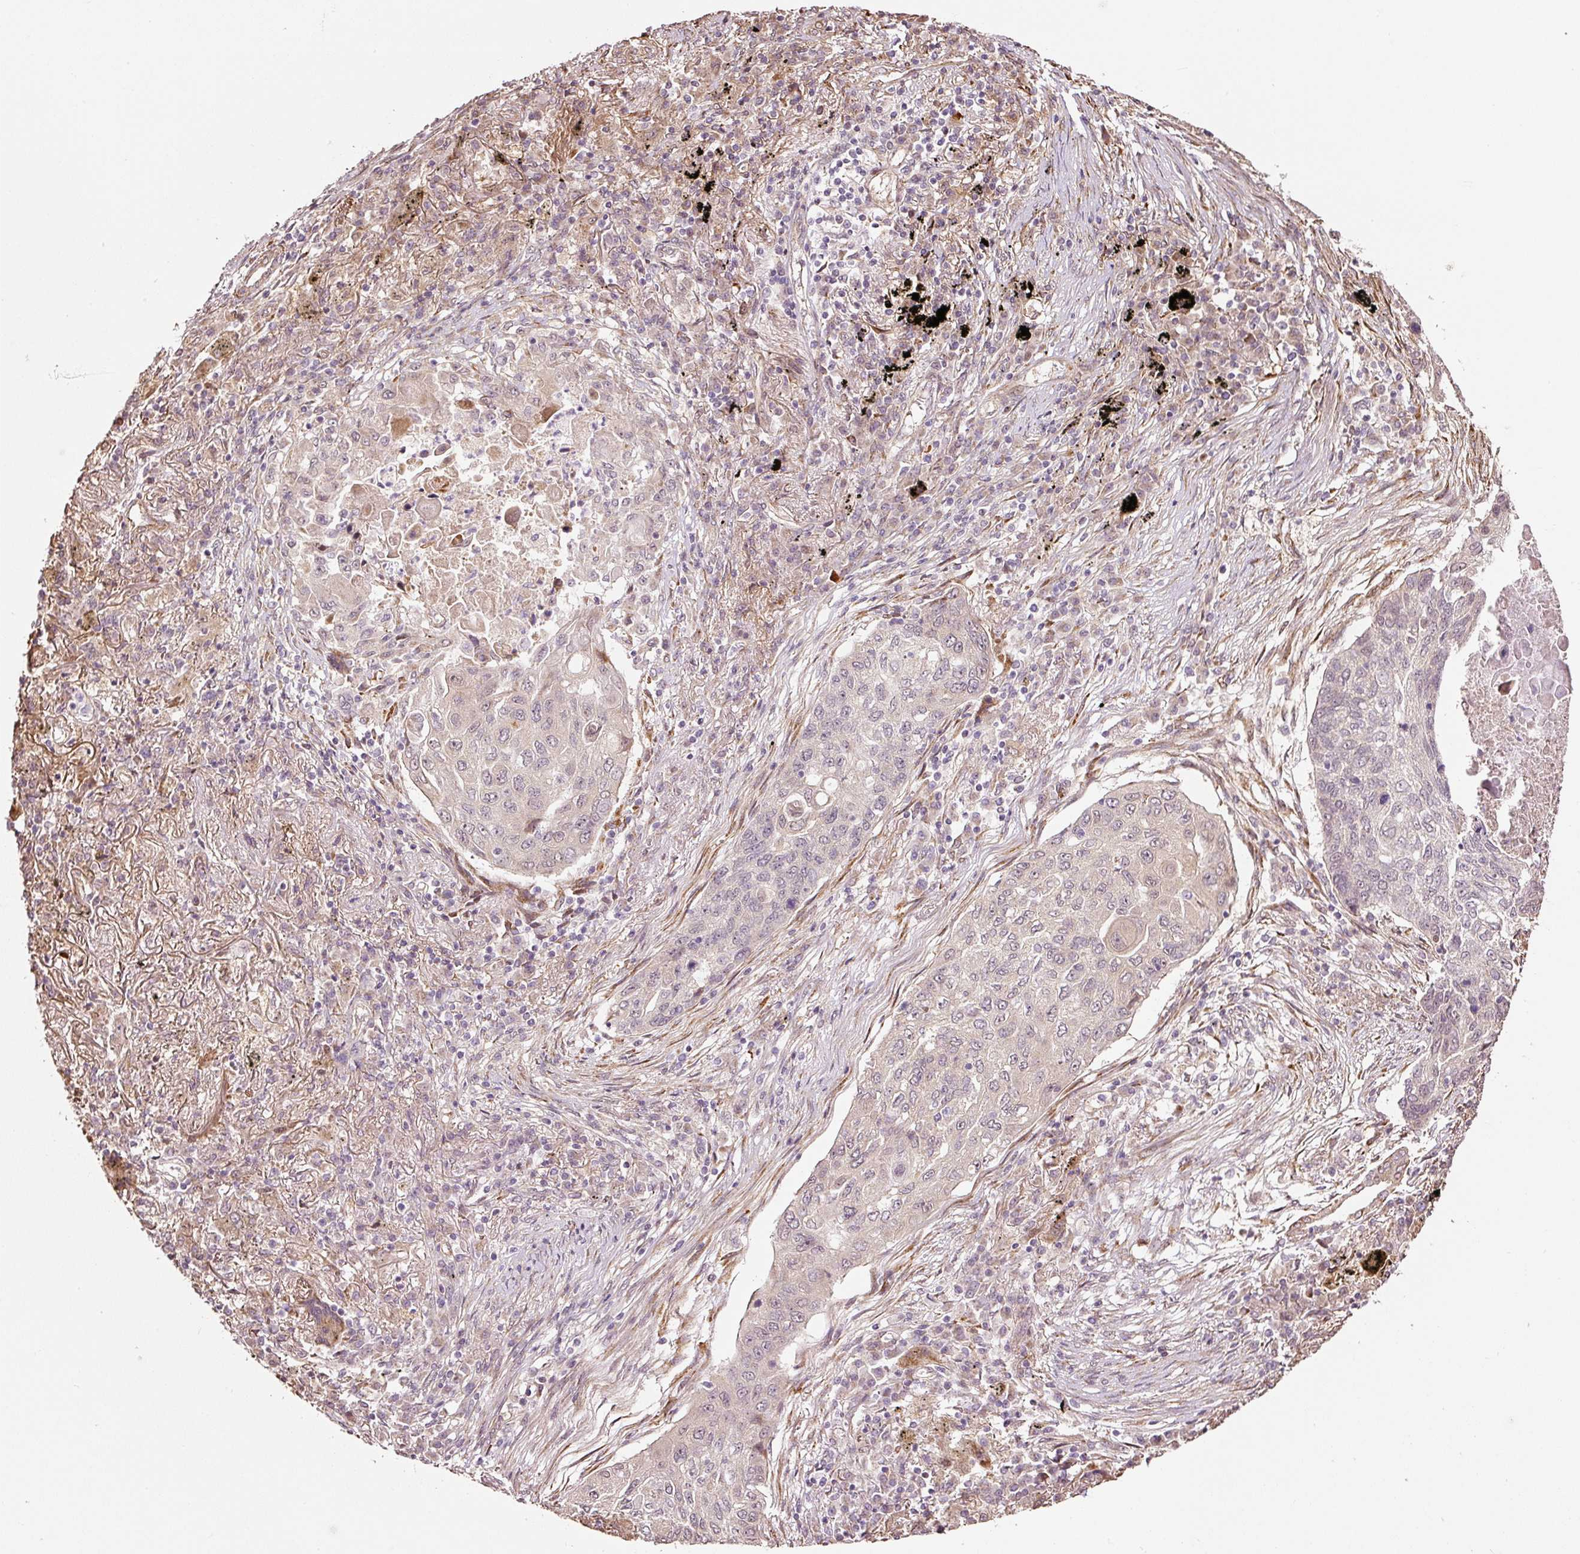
{"staining": {"intensity": "negative", "quantity": "none", "location": "none"}, "tissue": "lung cancer", "cell_type": "Tumor cells", "image_type": "cancer", "snomed": [{"axis": "morphology", "description": "Squamous cell carcinoma, NOS"}, {"axis": "topography", "description": "Lung"}], "caption": "There is no significant positivity in tumor cells of lung cancer. Brightfield microscopy of IHC stained with DAB (brown) and hematoxylin (blue), captured at high magnification.", "gene": "ETF1", "patient": {"sex": "female", "age": 63}}